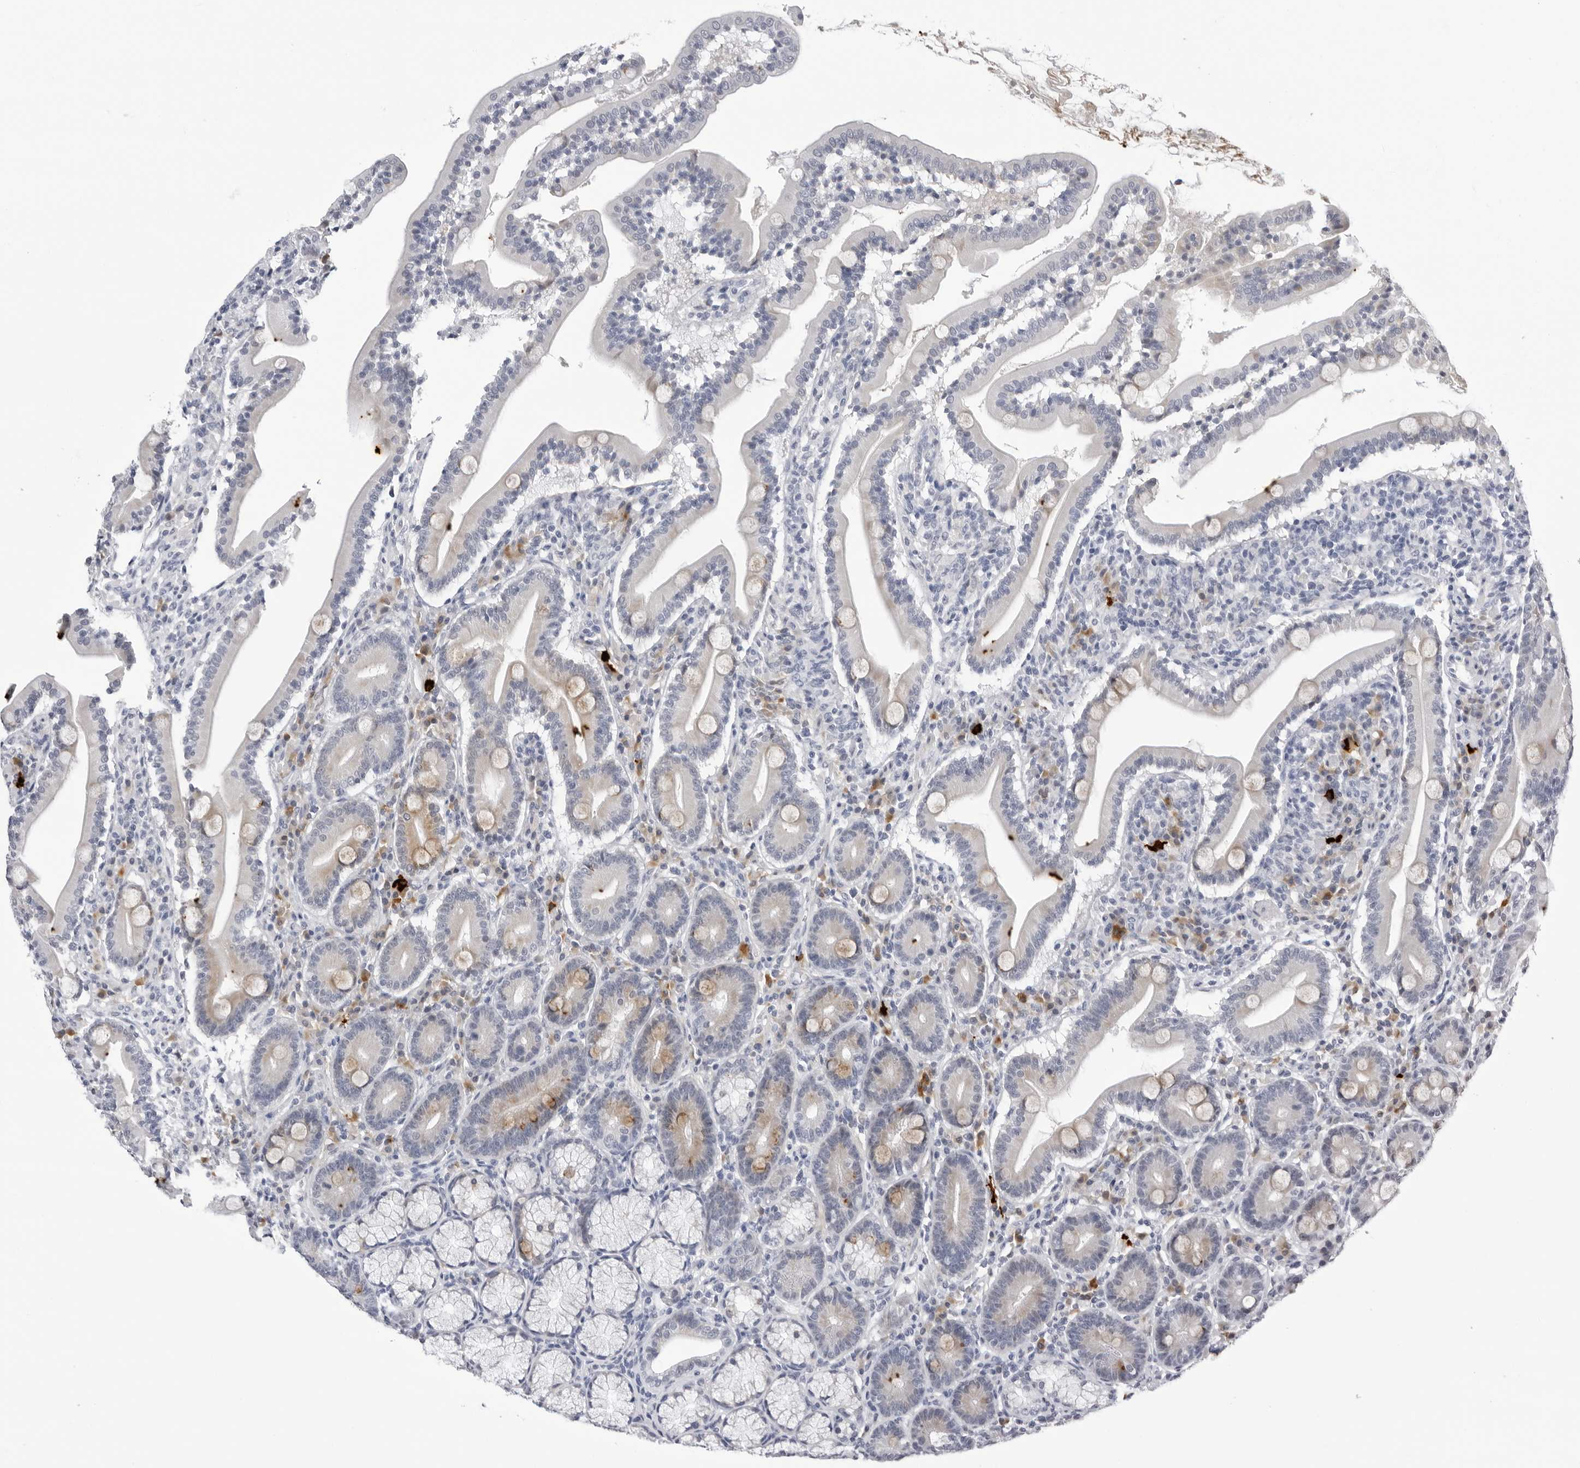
{"staining": {"intensity": "moderate", "quantity": "<25%", "location": "cytoplasmic/membranous"}, "tissue": "duodenum", "cell_type": "Glandular cells", "image_type": "normal", "snomed": [{"axis": "morphology", "description": "Normal tissue, NOS"}, {"axis": "topography", "description": "Duodenum"}], "caption": "A micrograph of duodenum stained for a protein reveals moderate cytoplasmic/membranous brown staining in glandular cells. The staining was performed using DAB, with brown indicating positive protein expression. Nuclei are stained blue with hematoxylin.", "gene": "ZNF502", "patient": {"sex": "male", "age": 35}}